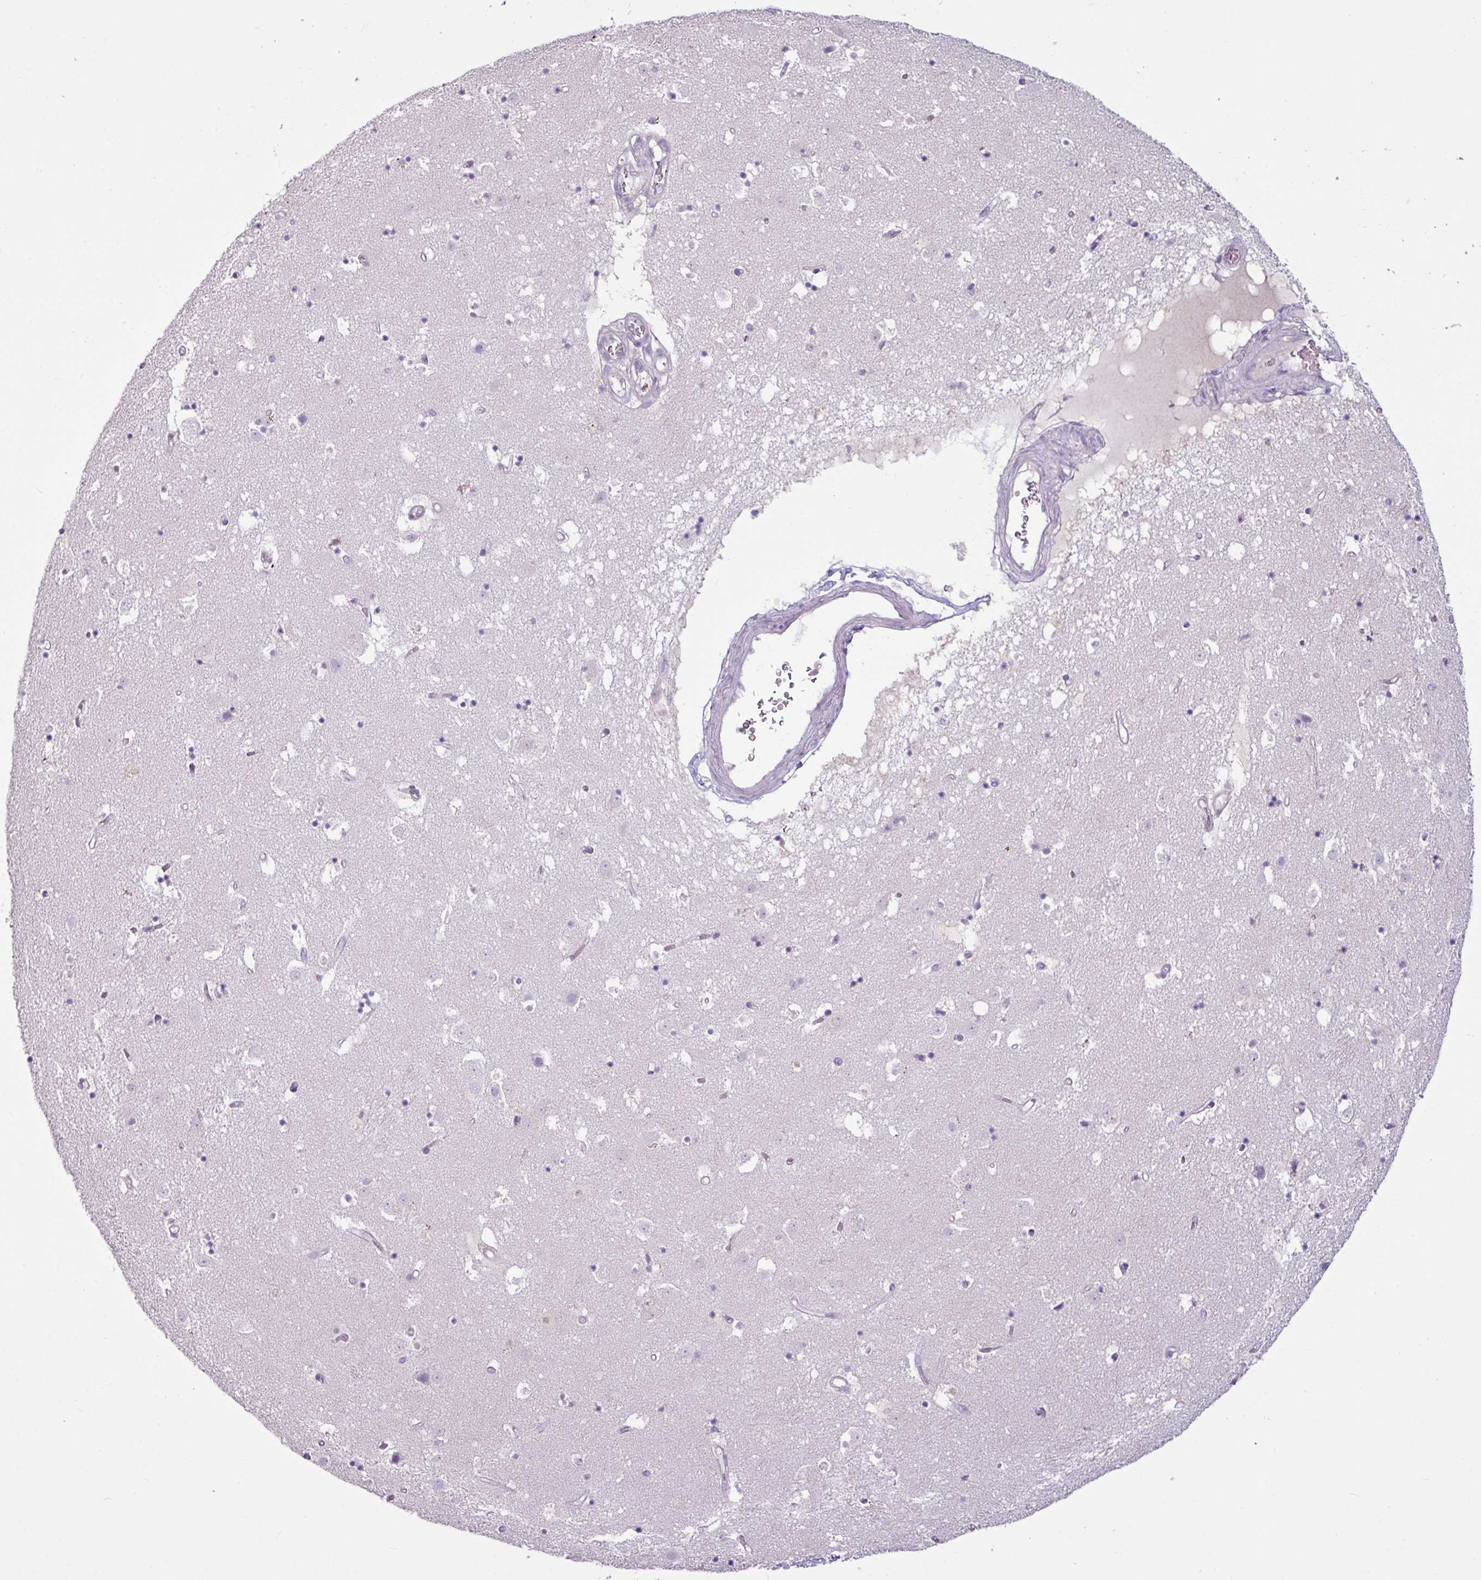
{"staining": {"intensity": "negative", "quantity": "none", "location": "none"}, "tissue": "caudate", "cell_type": "Glial cells", "image_type": "normal", "snomed": [{"axis": "morphology", "description": "Normal tissue, NOS"}, {"axis": "topography", "description": "Lateral ventricle wall"}], "caption": "Micrograph shows no protein positivity in glial cells of normal caudate.", "gene": "TTLL12", "patient": {"sex": "male", "age": 58}}